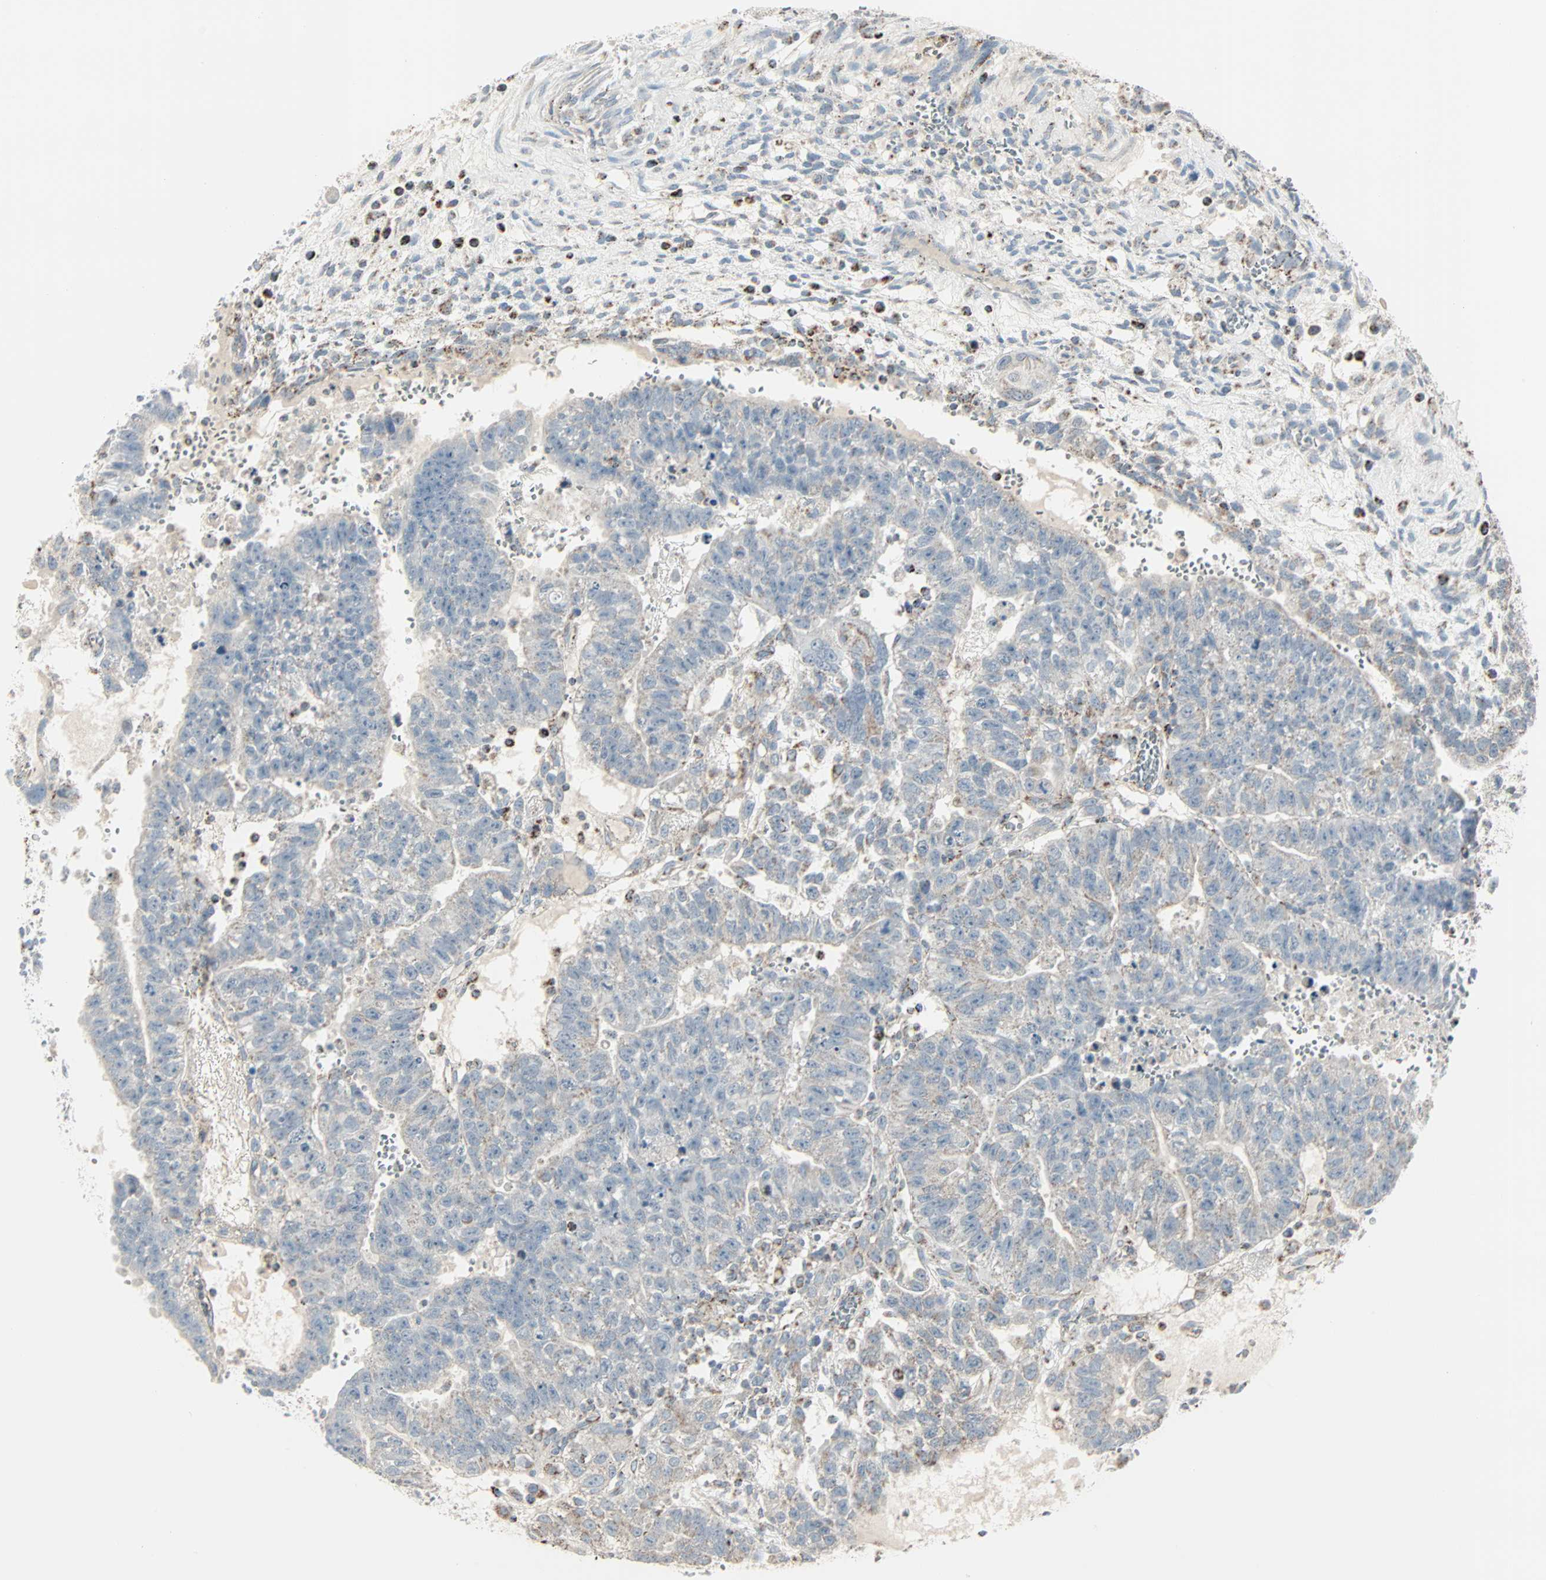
{"staining": {"intensity": "weak", "quantity": "<25%", "location": "cytoplasmic/membranous"}, "tissue": "testis cancer", "cell_type": "Tumor cells", "image_type": "cancer", "snomed": [{"axis": "morphology", "description": "Seminoma, NOS"}, {"axis": "morphology", "description": "Carcinoma, Embryonal, NOS"}, {"axis": "topography", "description": "Testis"}], "caption": "Testis seminoma was stained to show a protein in brown. There is no significant positivity in tumor cells. (DAB IHC visualized using brightfield microscopy, high magnification).", "gene": "IDH2", "patient": {"sex": "male", "age": 52}}